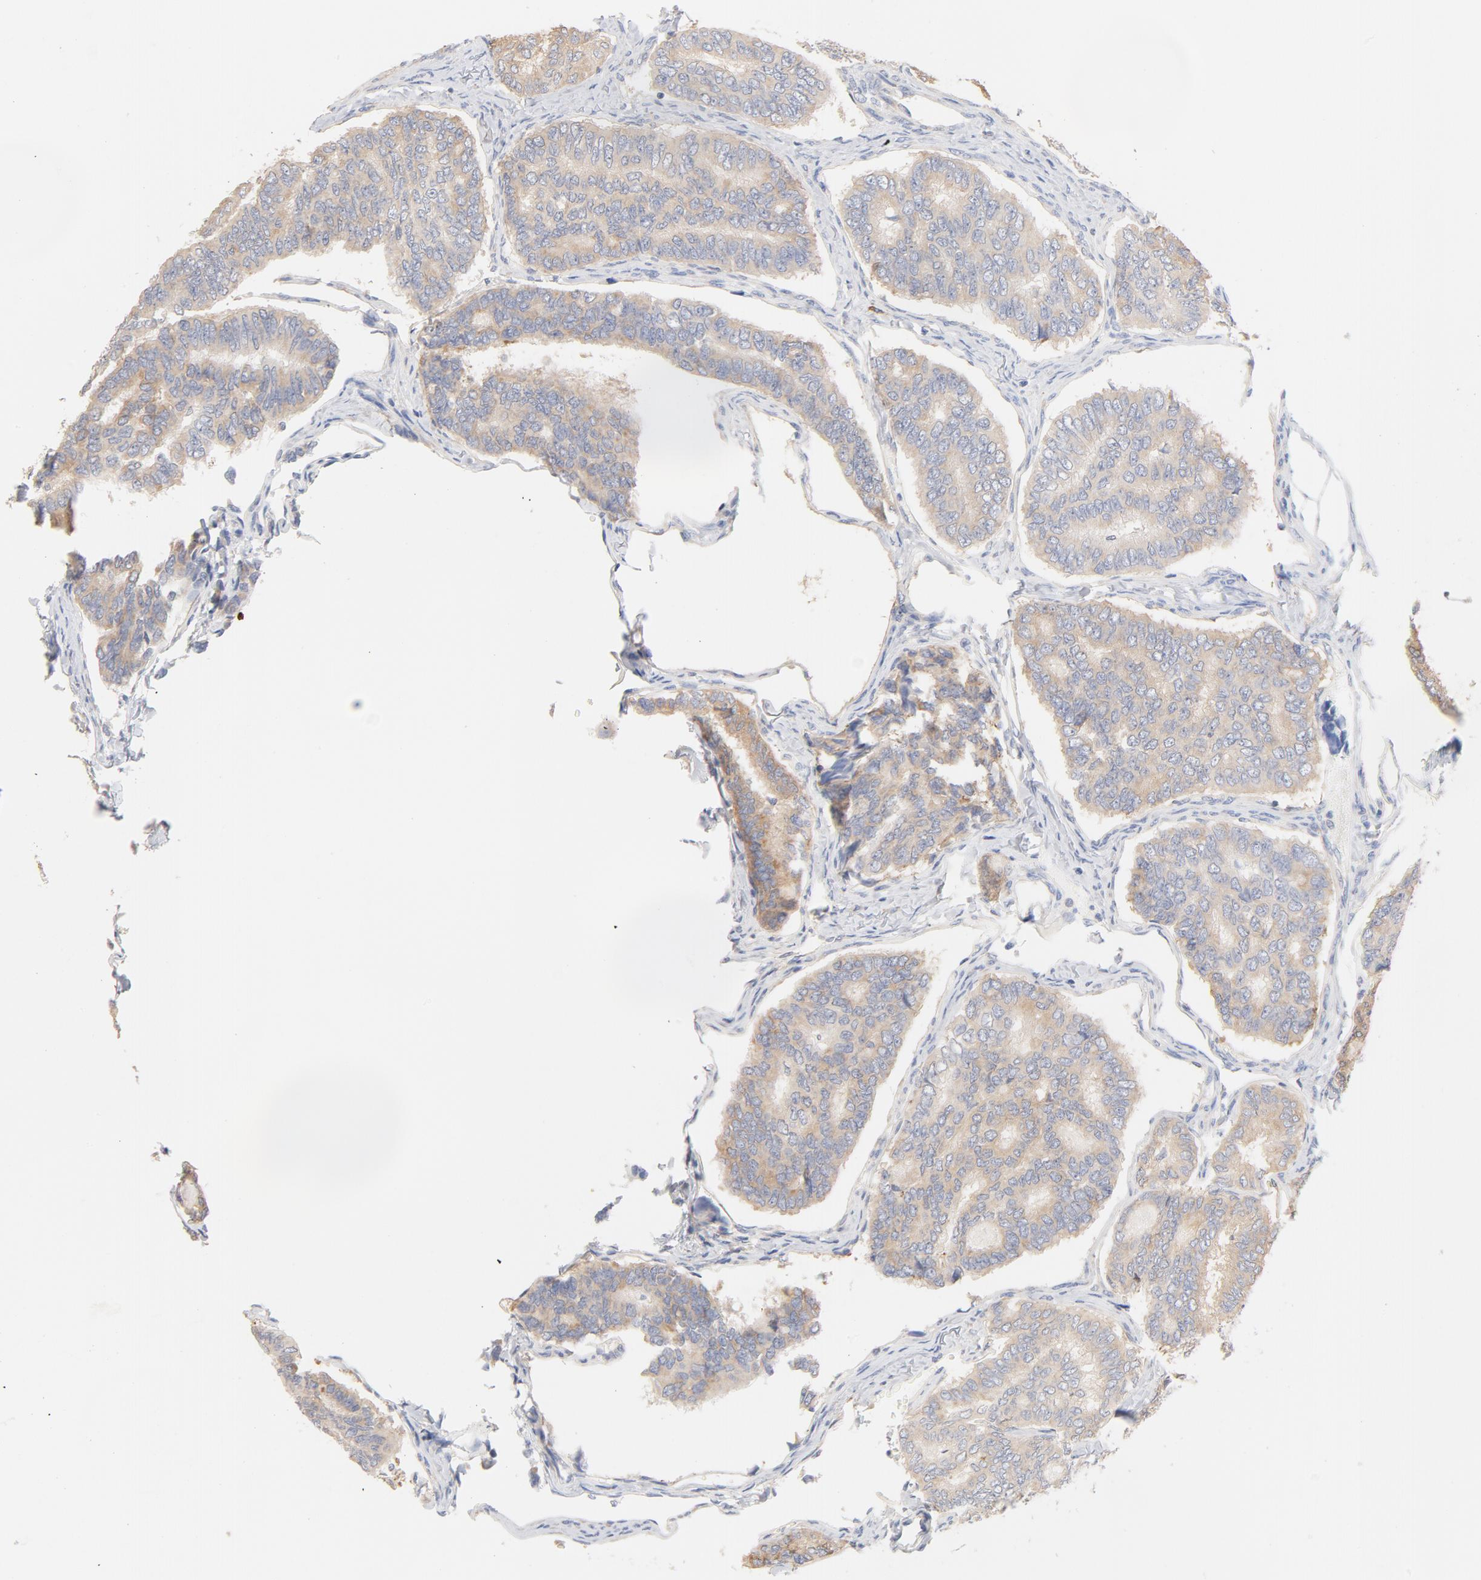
{"staining": {"intensity": "weak", "quantity": ">75%", "location": "cytoplasmic/membranous"}, "tissue": "thyroid cancer", "cell_type": "Tumor cells", "image_type": "cancer", "snomed": [{"axis": "morphology", "description": "Papillary adenocarcinoma, NOS"}, {"axis": "topography", "description": "Thyroid gland"}], "caption": "Human papillary adenocarcinoma (thyroid) stained for a protein (brown) displays weak cytoplasmic/membranous positive staining in approximately >75% of tumor cells.", "gene": "TLR4", "patient": {"sex": "female", "age": 35}}